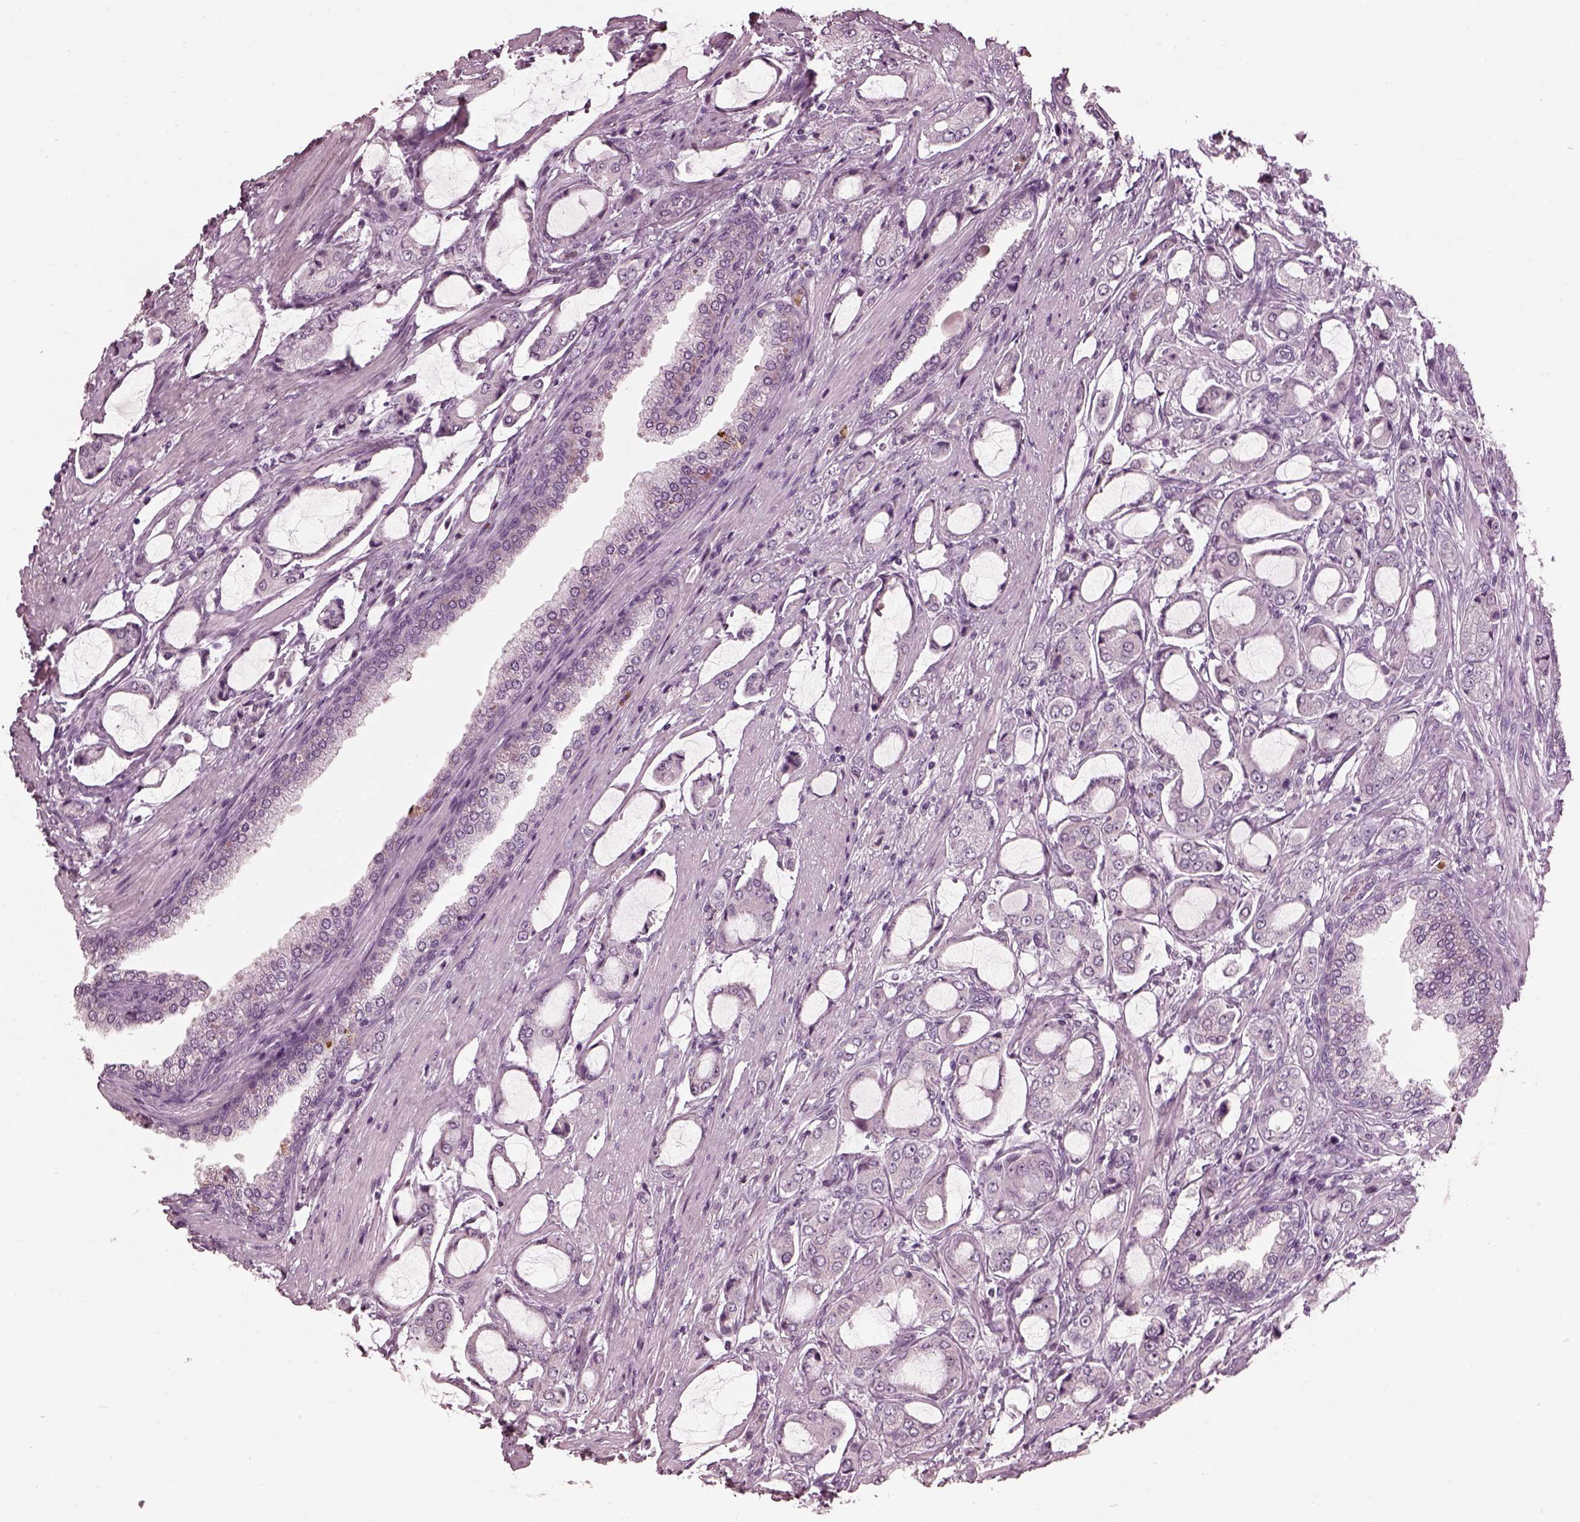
{"staining": {"intensity": "negative", "quantity": "none", "location": "none"}, "tissue": "prostate cancer", "cell_type": "Tumor cells", "image_type": "cancer", "snomed": [{"axis": "morphology", "description": "Adenocarcinoma, NOS"}, {"axis": "topography", "description": "Prostate"}], "caption": "High power microscopy photomicrograph of an immunohistochemistry (IHC) photomicrograph of prostate adenocarcinoma, revealing no significant expression in tumor cells.", "gene": "FUT4", "patient": {"sex": "male", "age": 63}}